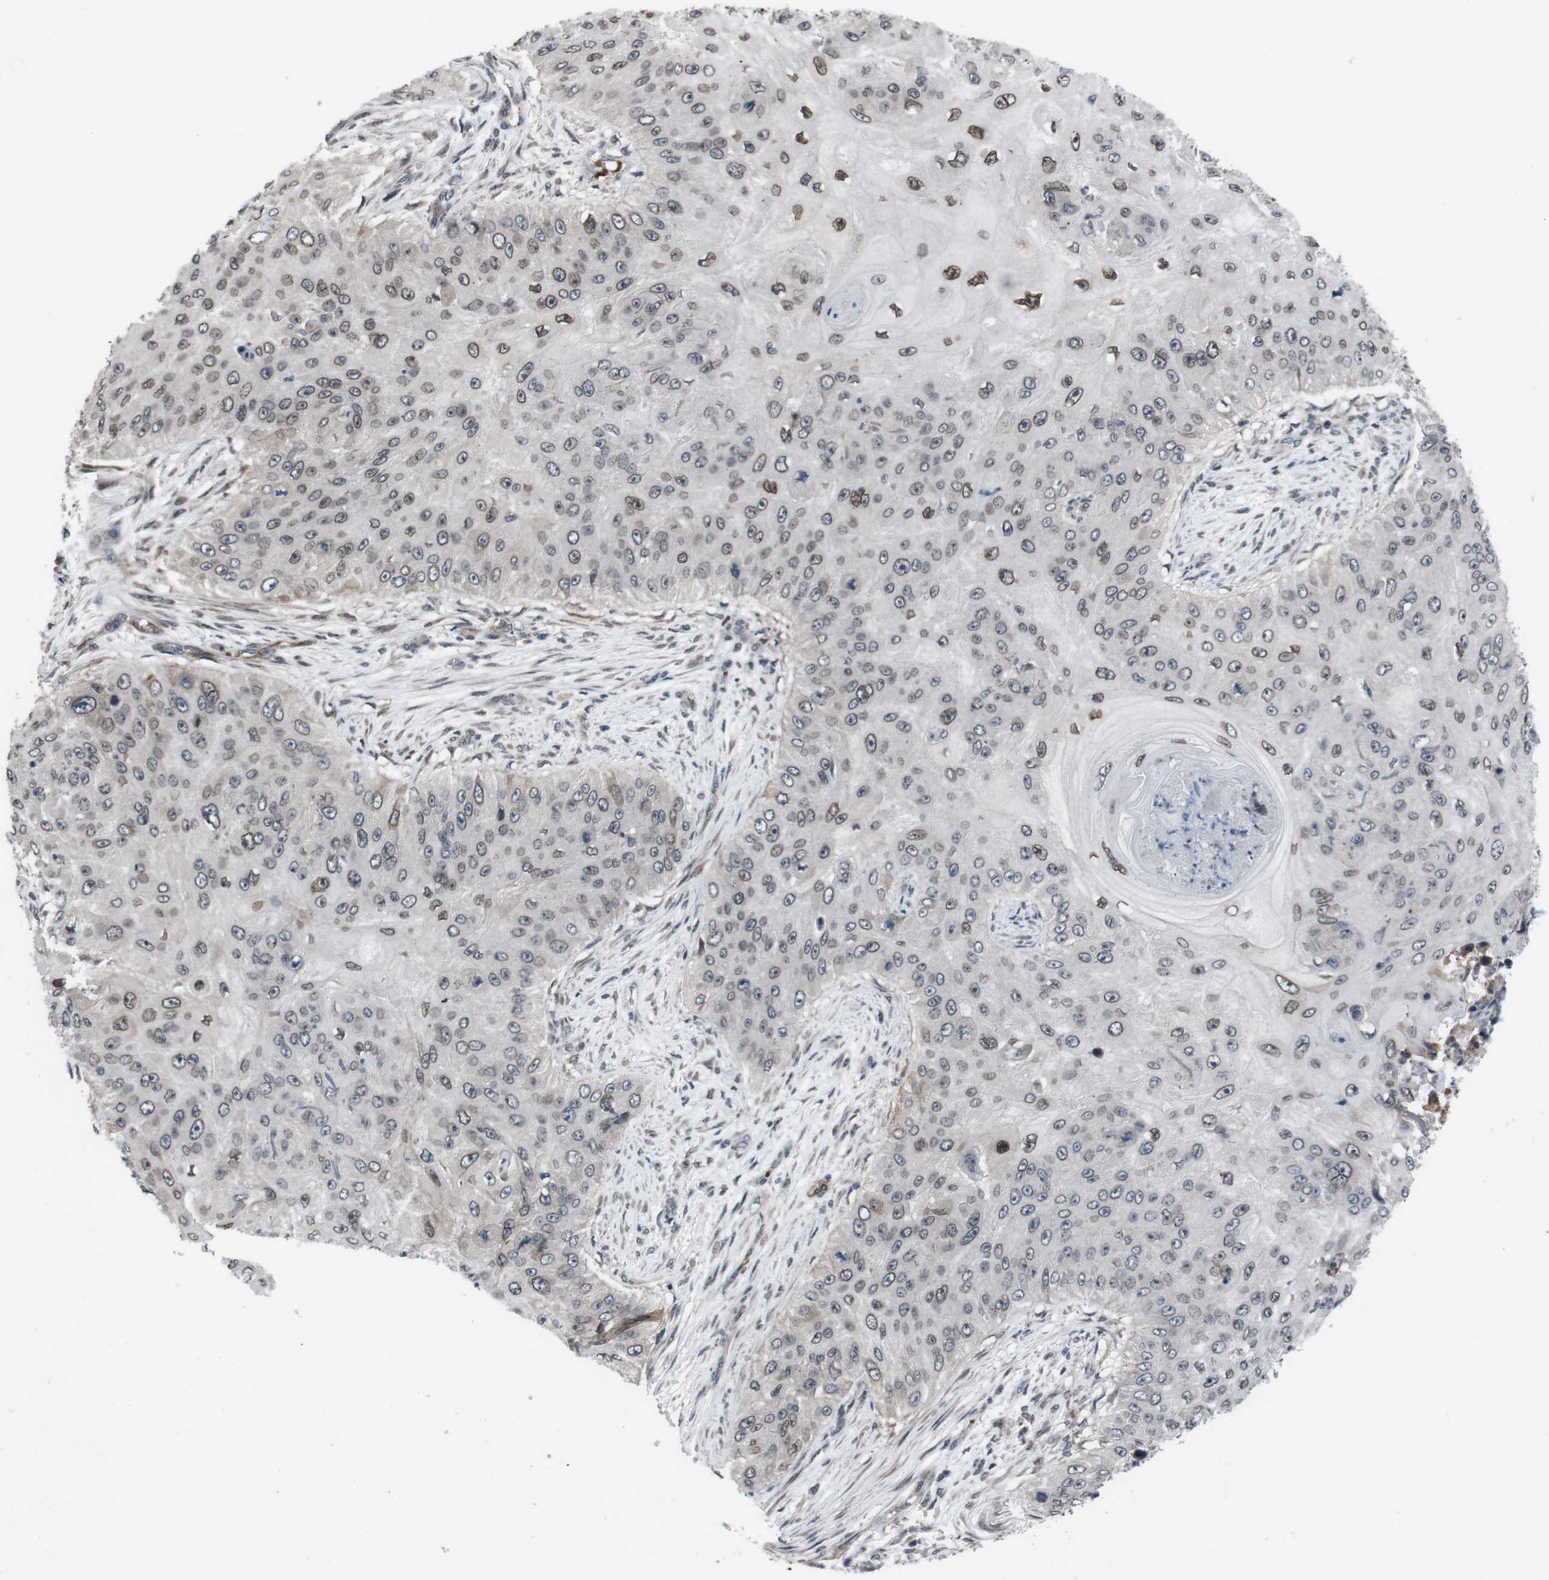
{"staining": {"intensity": "moderate", "quantity": "<25%", "location": "cytoplasmic/membranous,nuclear"}, "tissue": "skin cancer", "cell_type": "Tumor cells", "image_type": "cancer", "snomed": [{"axis": "morphology", "description": "Squamous cell carcinoma, NOS"}, {"axis": "topography", "description": "Skin"}], "caption": "Immunohistochemistry (IHC) histopathology image of neoplastic tissue: skin squamous cell carcinoma stained using immunohistochemistry shows low levels of moderate protein expression localized specifically in the cytoplasmic/membranous and nuclear of tumor cells, appearing as a cytoplasmic/membranous and nuclear brown color.", "gene": "SS18L1", "patient": {"sex": "female", "age": 80}}